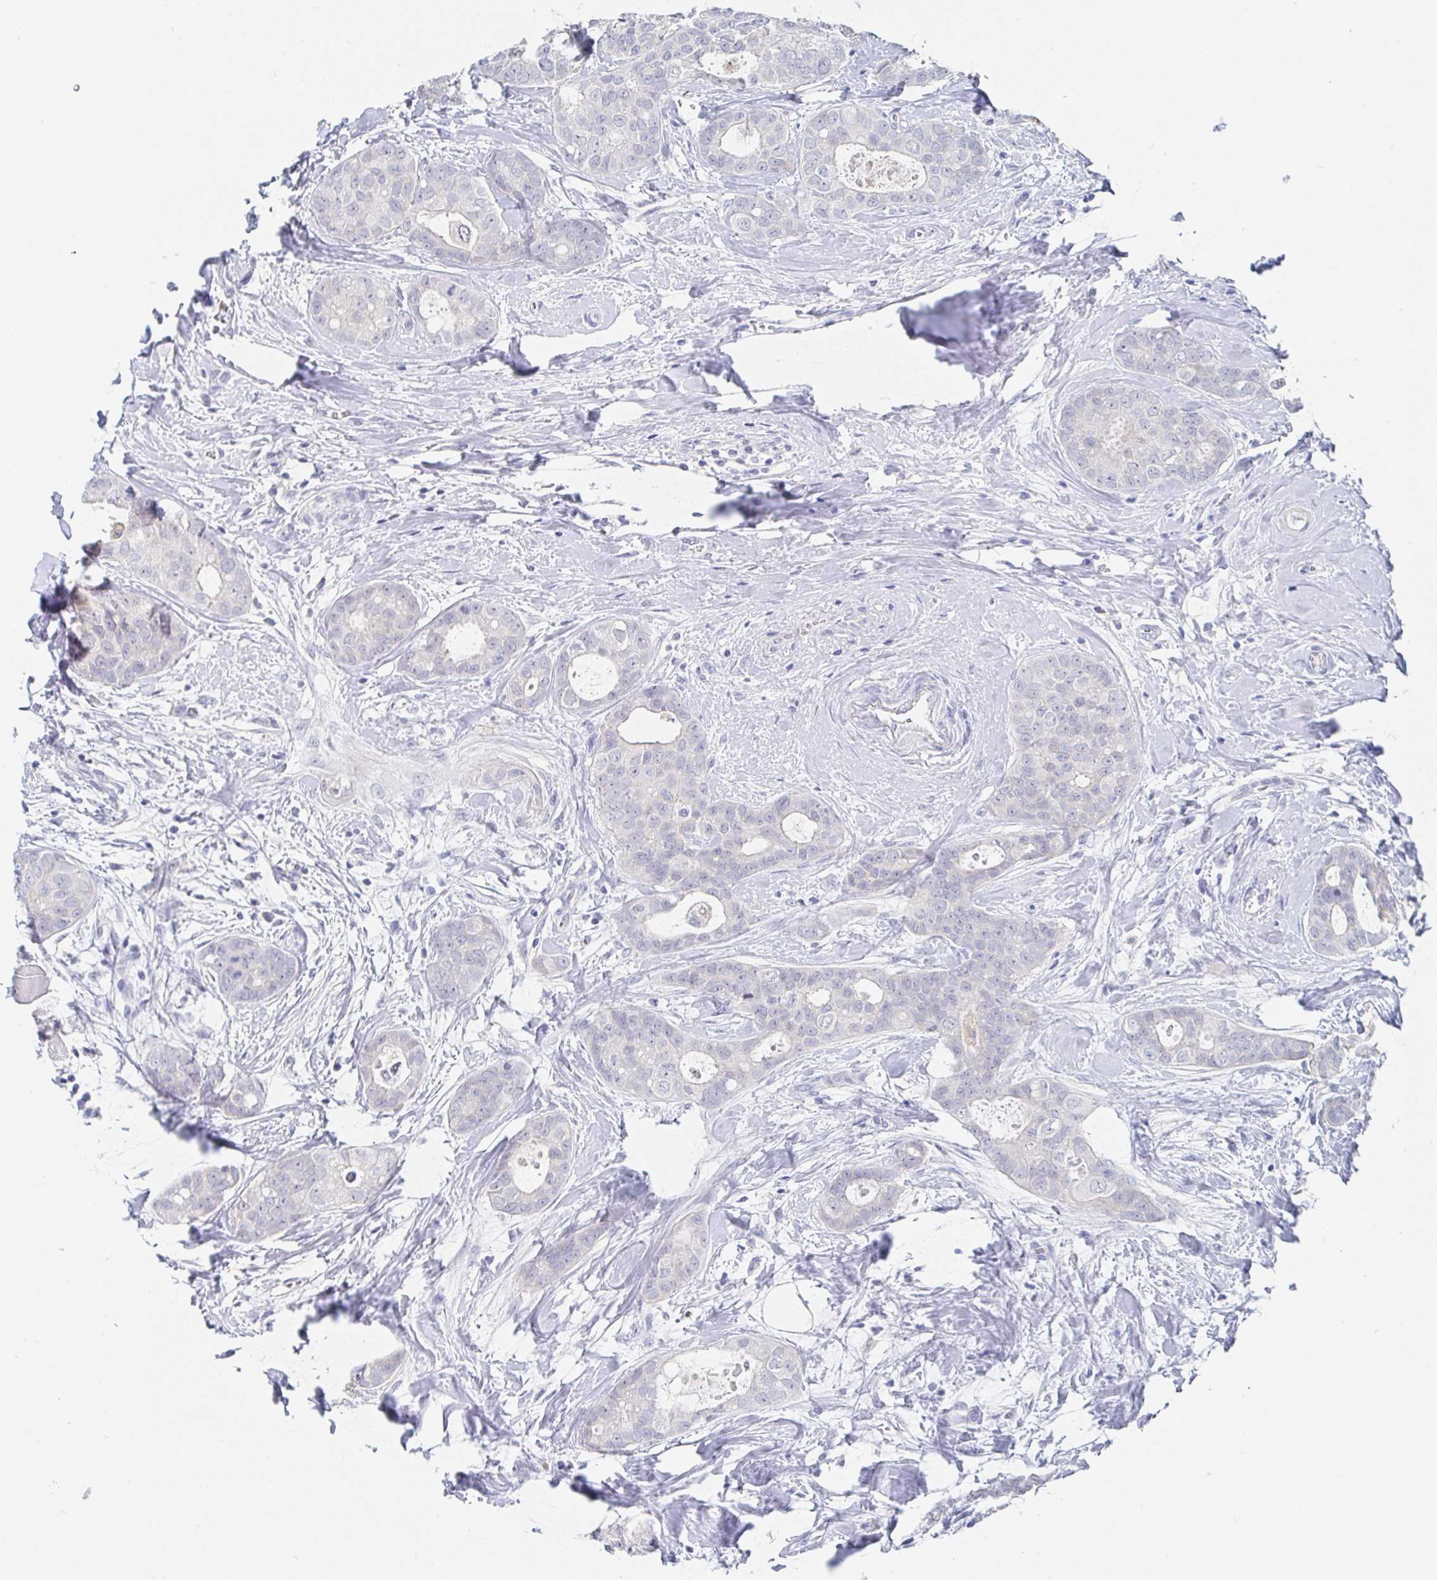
{"staining": {"intensity": "negative", "quantity": "none", "location": "none"}, "tissue": "breast cancer", "cell_type": "Tumor cells", "image_type": "cancer", "snomed": [{"axis": "morphology", "description": "Duct carcinoma"}, {"axis": "topography", "description": "Breast"}], "caption": "Tumor cells show no significant protein expression in intraductal carcinoma (breast).", "gene": "ZNF430", "patient": {"sex": "female", "age": 45}}